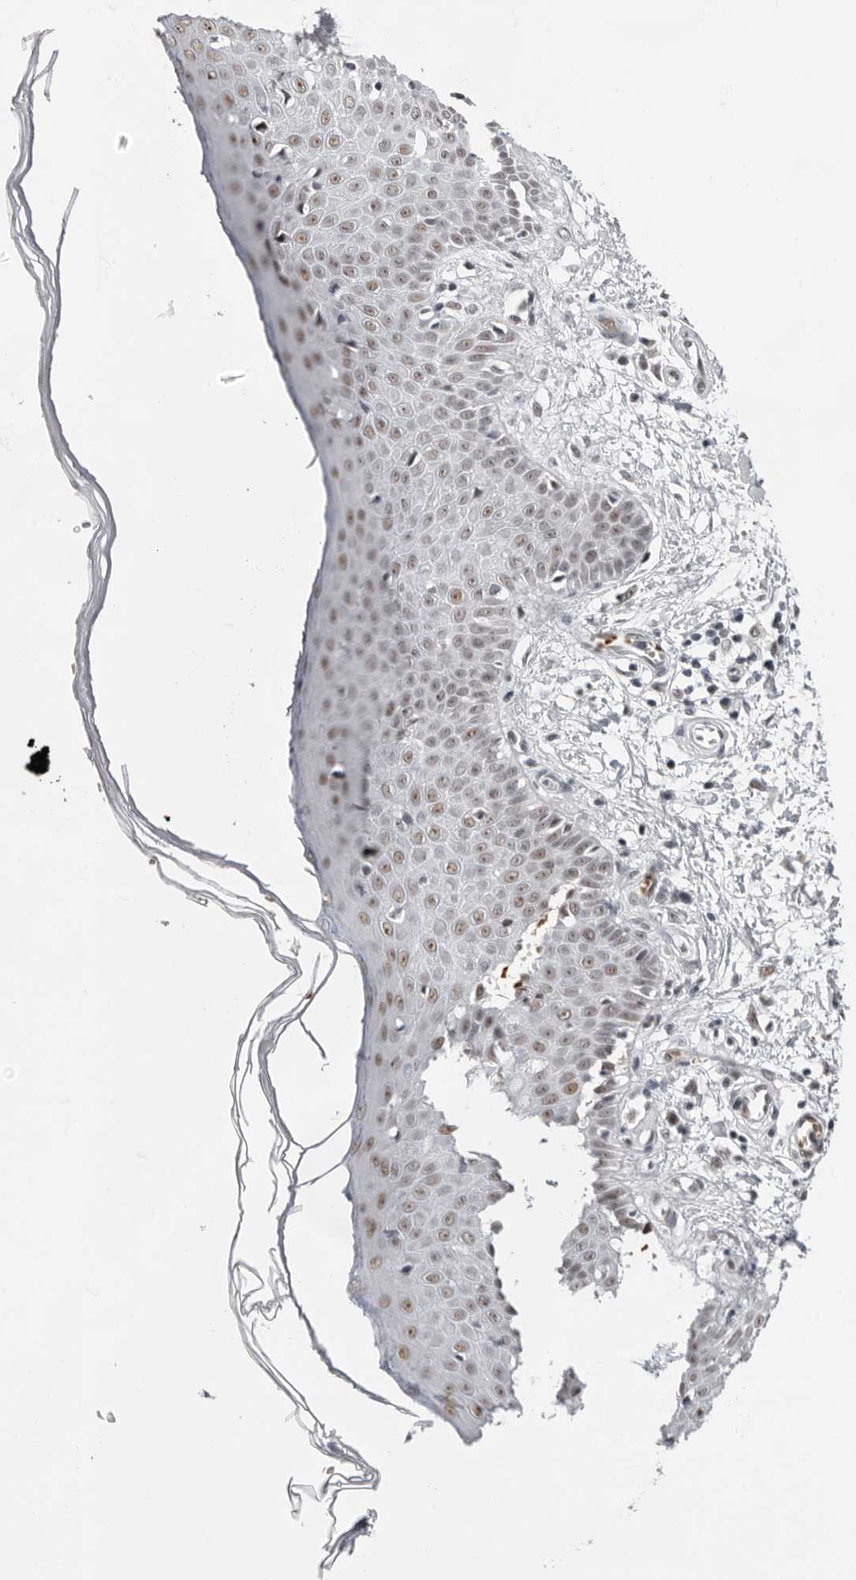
{"staining": {"intensity": "negative", "quantity": "none", "location": "none"}, "tissue": "skin", "cell_type": "Fibroblasts", "image_type": "normal", "snomed": [{"axis": "morphology", "description": "Normal tissue, NOS"}, {"axis": "morphology", "description": "Inflammation, NOS"}, {"axis": "topography", "description": "Skin"}], "caption": "The IHC image has no significant staining in fibroblasts of skin. (IHC, brightfield microscopy, high magnification).", "gene": "USP1", "patient": {"sex": "female", "age": 44}}